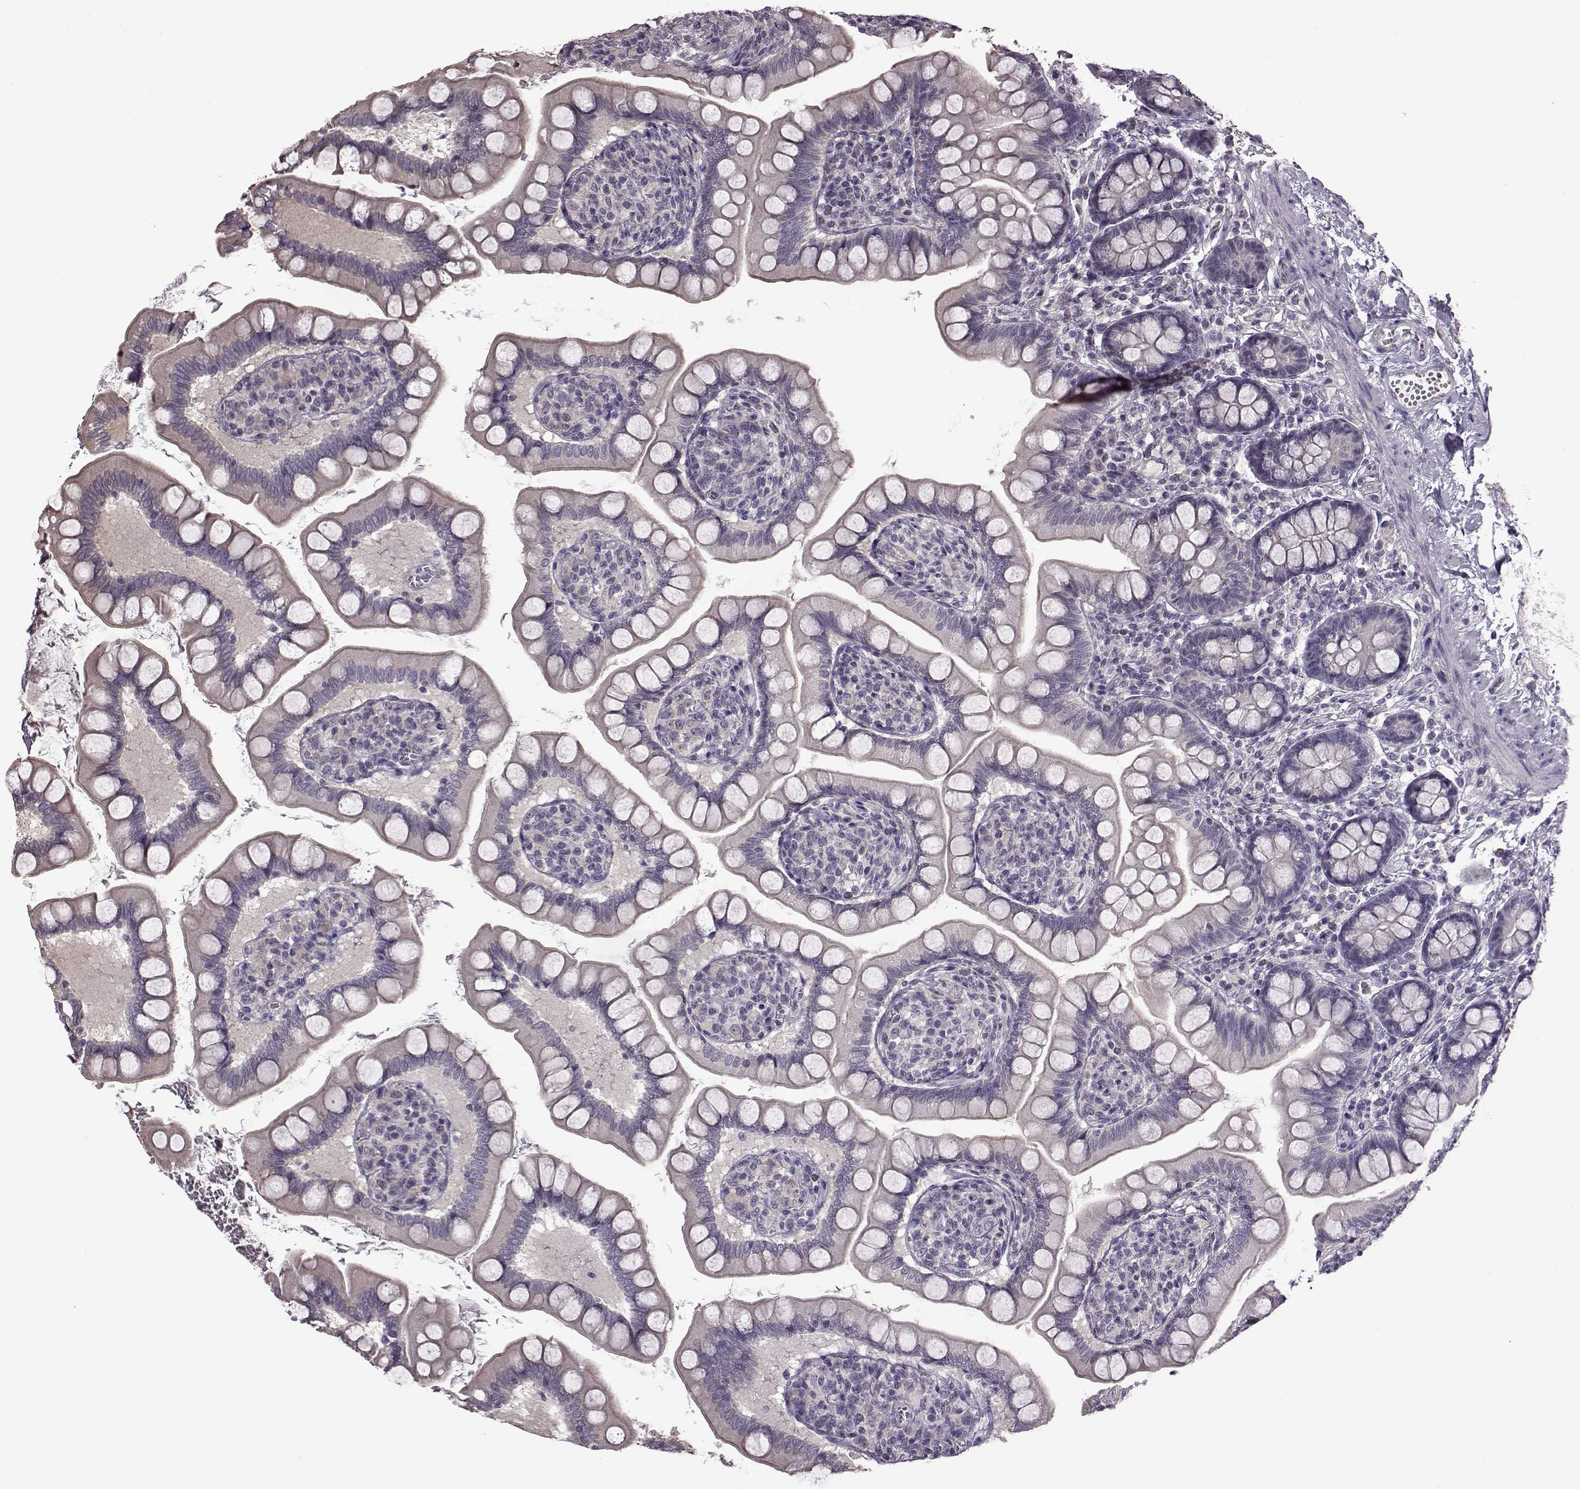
{"staining": {"intensity": "negative", "quantity": "none", "location": "none"}, "tissue": "small intestine", "cell_type": "Glandular cells", "image_type": "normal", "snomed": [{"axis": "morphology", "description": "Normal tissue, NOS"}, {"axis": "topography", "description": "Small intestine"}], "caption": "This is a image of immunohistochemistry staining of normal small intestine, which shows no expression in glandular cells.", "gene": "EDDM3B", "patient": {"sex": "female", "age": 56}}